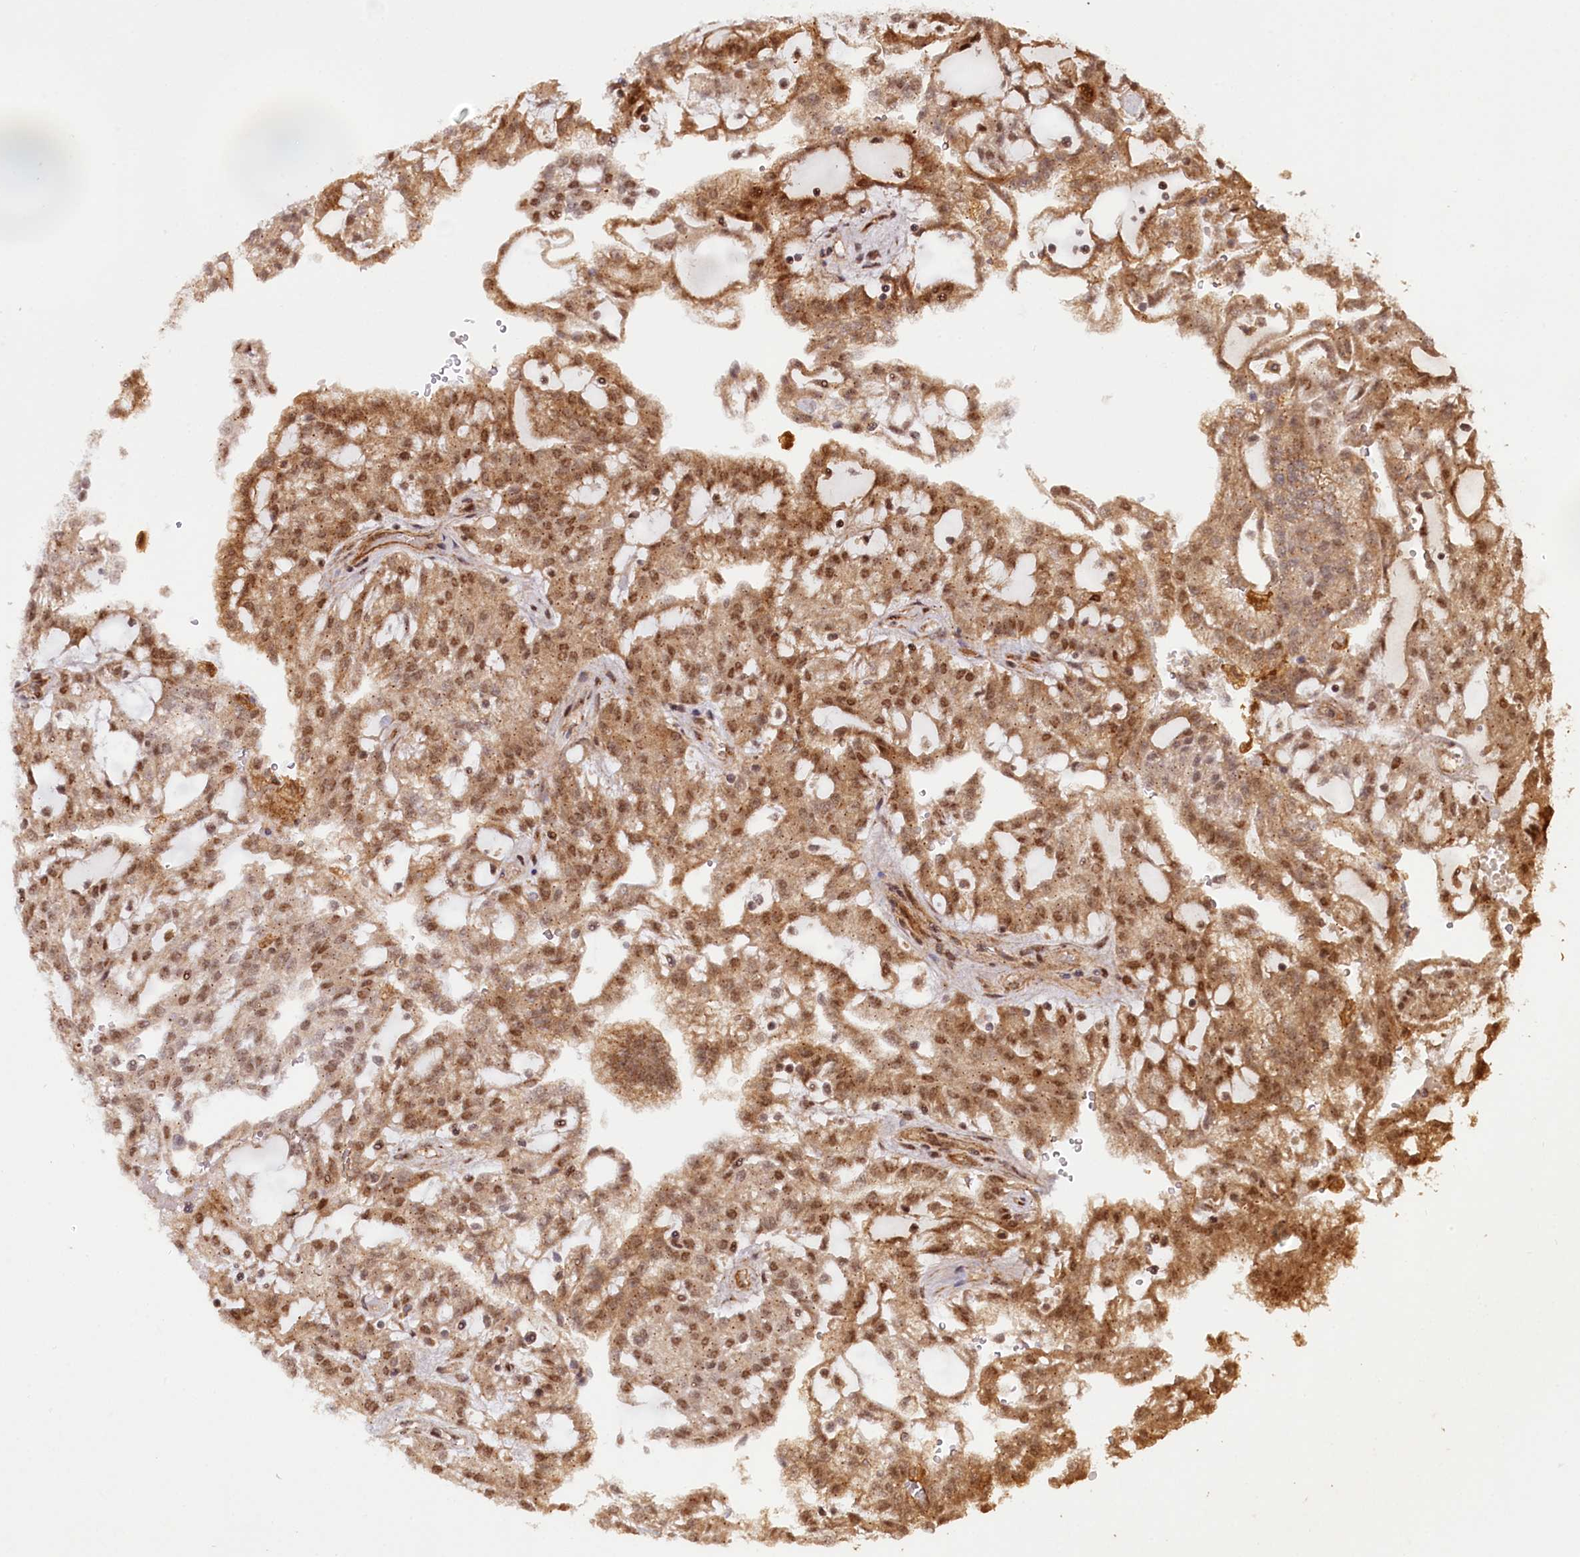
{"staining": {"intensity": "moderate", "quantity": ">75%", "location": "cytoplasmic/membranous,nuclear"}, "tissue": "renal cancer", "cell_type": "Tumor cells", "image_type": "cancer", "snomed": [{"axis": "morphology", "description": "Adenocarcinoma, NOS"}, {"axis": "topography", "description": "Kidney"}], "caption": "IHC photomicrograph of adenocarcinoma (renal) stained for a protein (brown), which reveals medium levels of moderate cytoplasmic/membranous and nuclear expression in approximately >75% of tumor cells.", "gene": "NEDD1", "patient": {"sex": "male", "age": 63}}